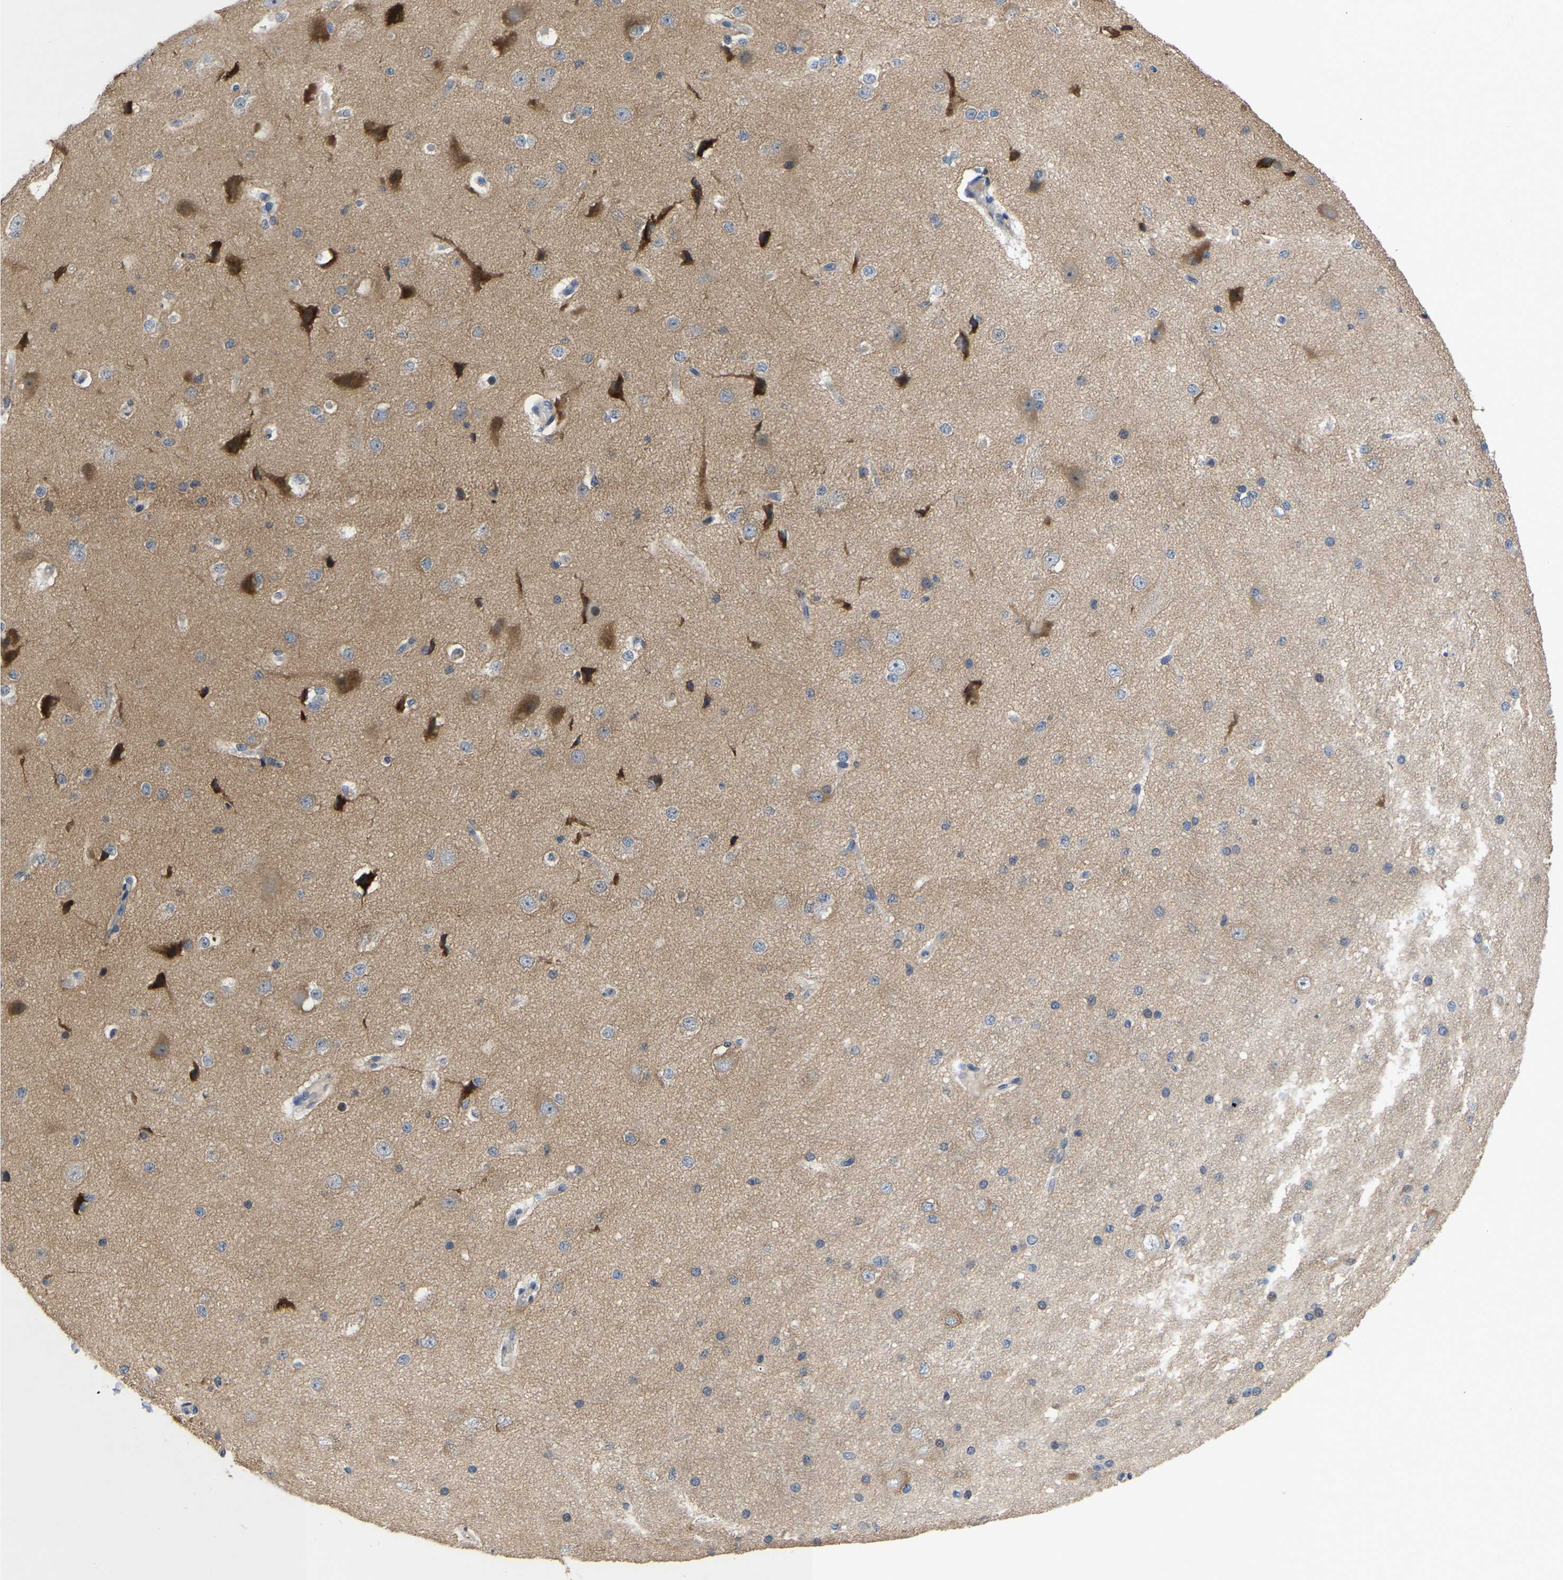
{"staining": {"intensity": "negative", "quantity": "none", "location": "none"}, "tissue": "cerebral cortex", "cell_type": "Endothelial cells", "image_type": "normal", "snomed": [{"axis": "morphology", "description": "Normal tissue, NOS"}, {"axis": "morphology", "description": "Developmental malformation"}, {"axis": "topography", "description": "Cerebral cortex"}], "caption": "This is a micrograph of IHC staining of normal cerebral cortex, which shows no staining in endothelial cells. (Stains: DAB (3,3'-diaminobenzidine) IHC with hematoxylin counter stain, Microscopy: brightfield microscopy at high magnification).", "gene": "ABCA10", "patient": {"sex": "female", "age": 30}}